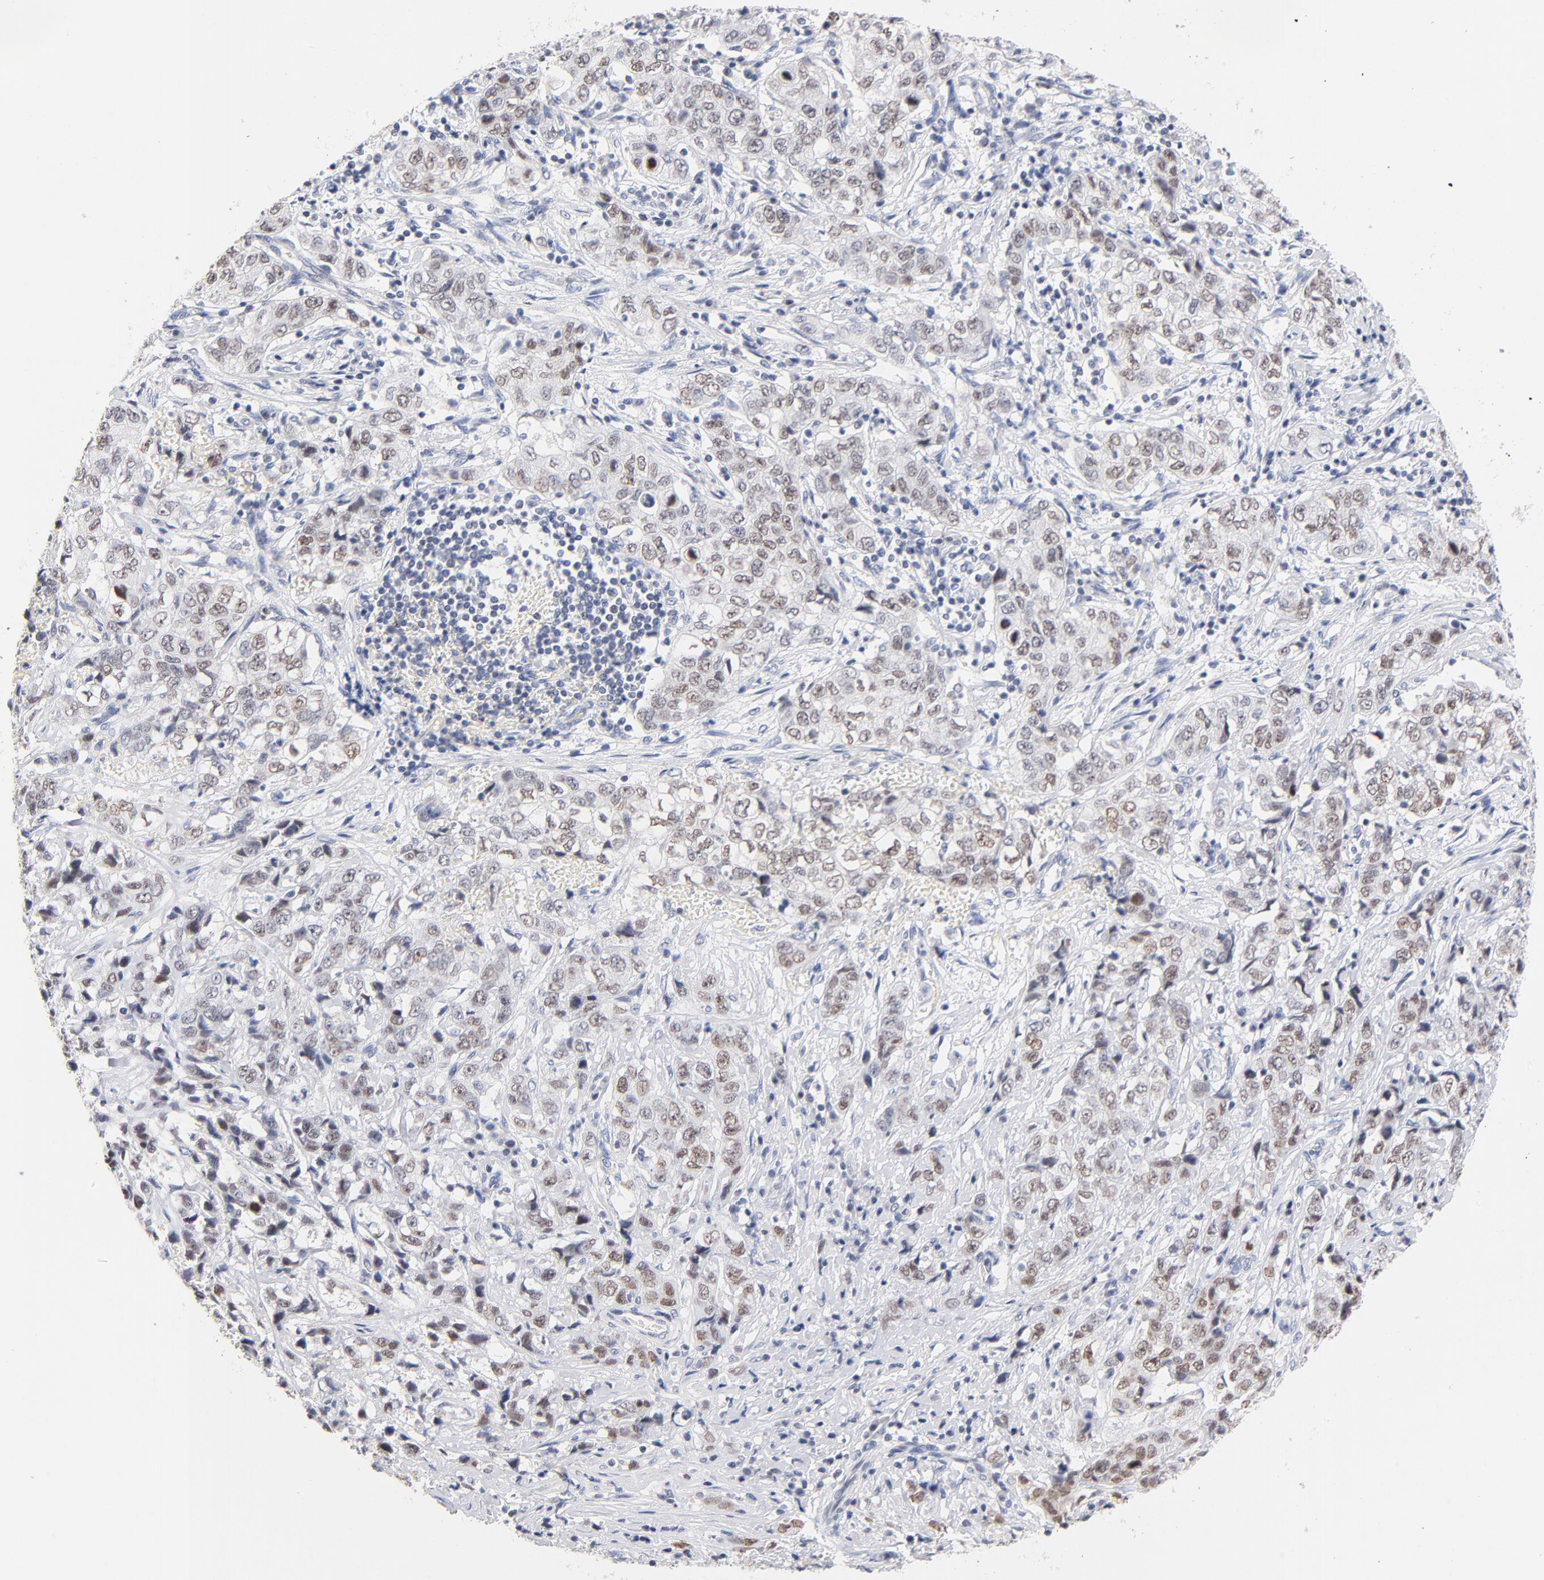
{"staining": {"intensity": "weak", "quantity": "25%-75%", "location": "nuclear"}, "tissue": "stomach cancer", "cell_type": "Tumor cells", "image_type": "cancer", "snomed": [{"axis": "morphology", "description": "Adenocarcinoma, NOS"}, {"axis": "topography", "description": "Stomach"}], "caption": "This is an image of immunohistochemistry staining of stomach cancer (adenocarcinoma), which shows weak expression in the nuclear of tumor cells.", "gene": "ORC2", "patient": {"sex": "male", "age": 48}}